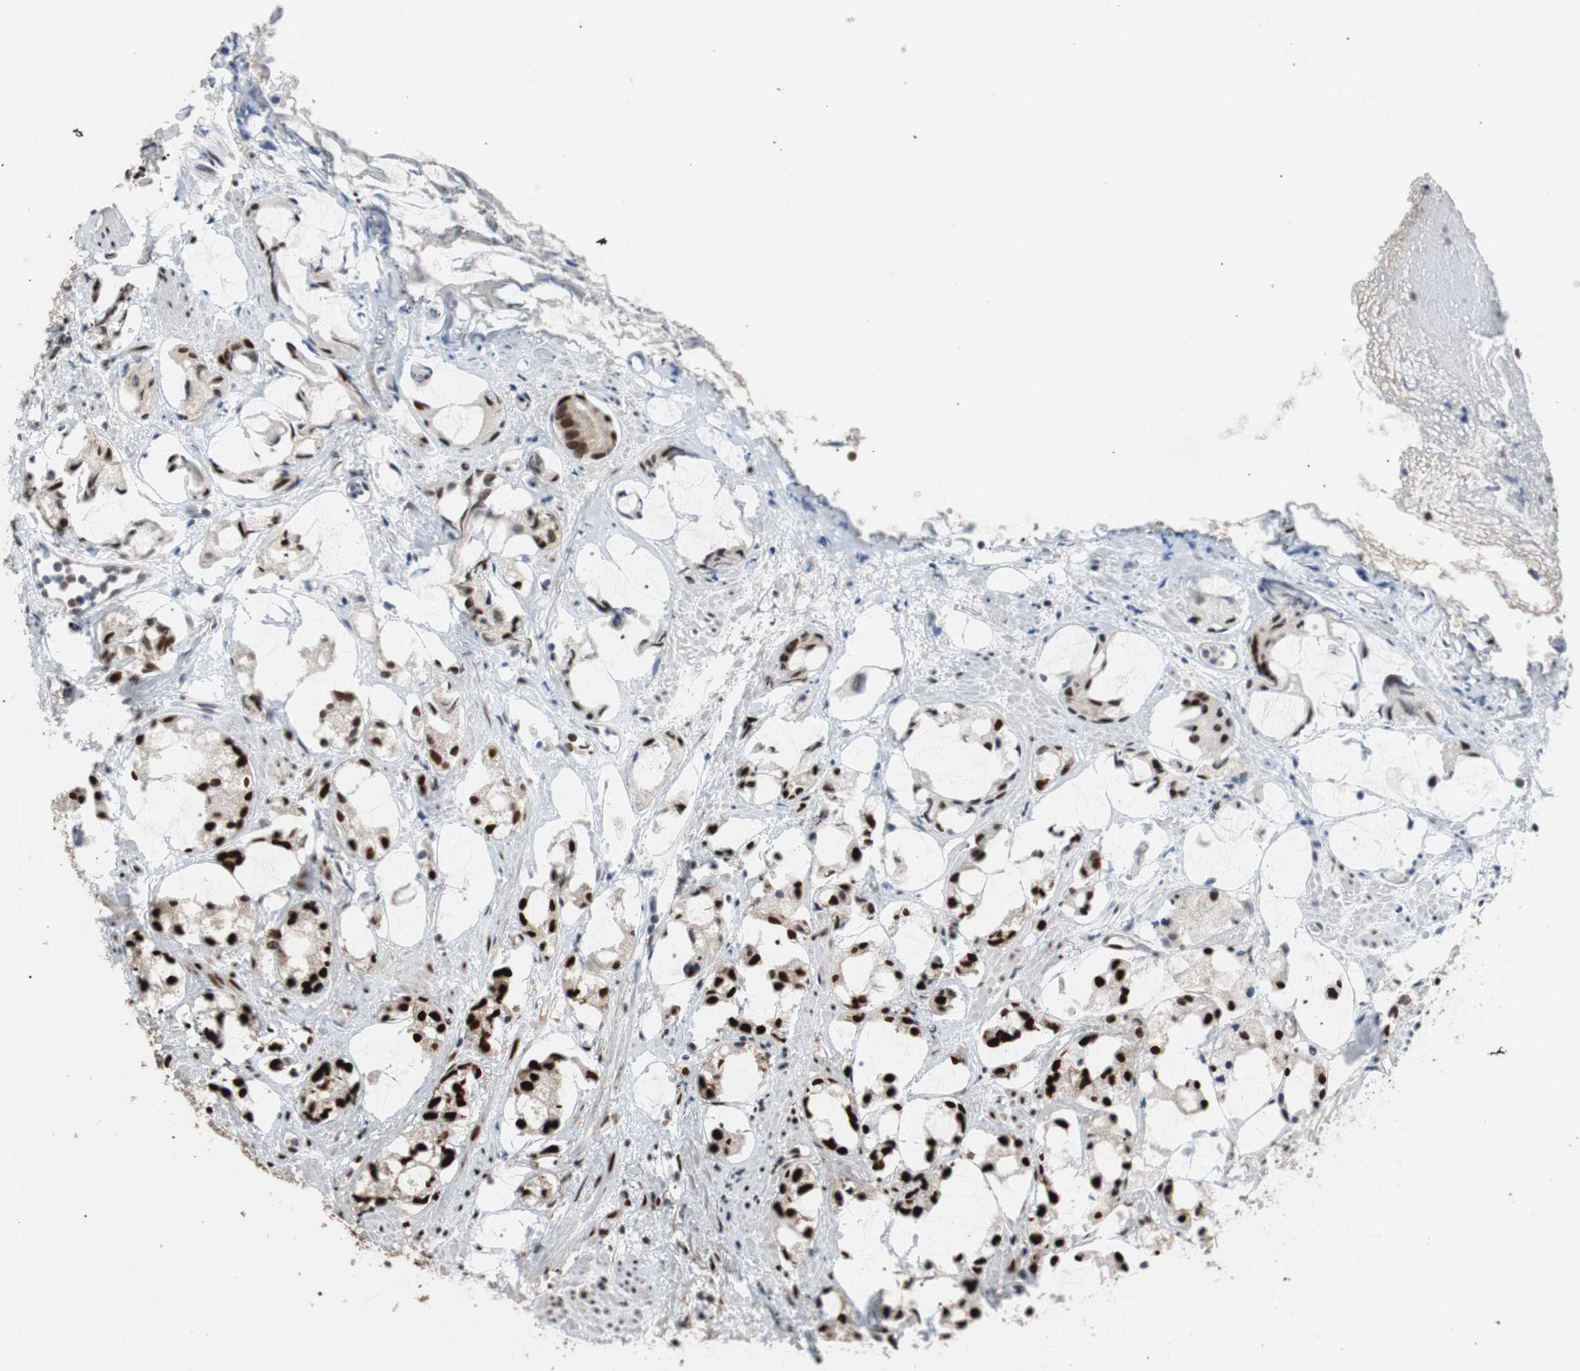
{"staining": {"intensity": "strong", "quantity": ">75%", "location": "nuclear"}, "tissue": "prostate cancer", "cell_type": "Tumor cells", "image_type": "cancer", "snomed": [{"axis": "morphology", "description": "Adenocarcinoma, Low grade"}, {"axis": "topography", "description": "Prostate"}], "caption": "DAB immunohistochemical staining of human prostate cancer displays strong nuclear protein positivity in approximately >75% of tumor cells.", "gene": "NBL1", "patient": {"sex": "male", "age": 63}}